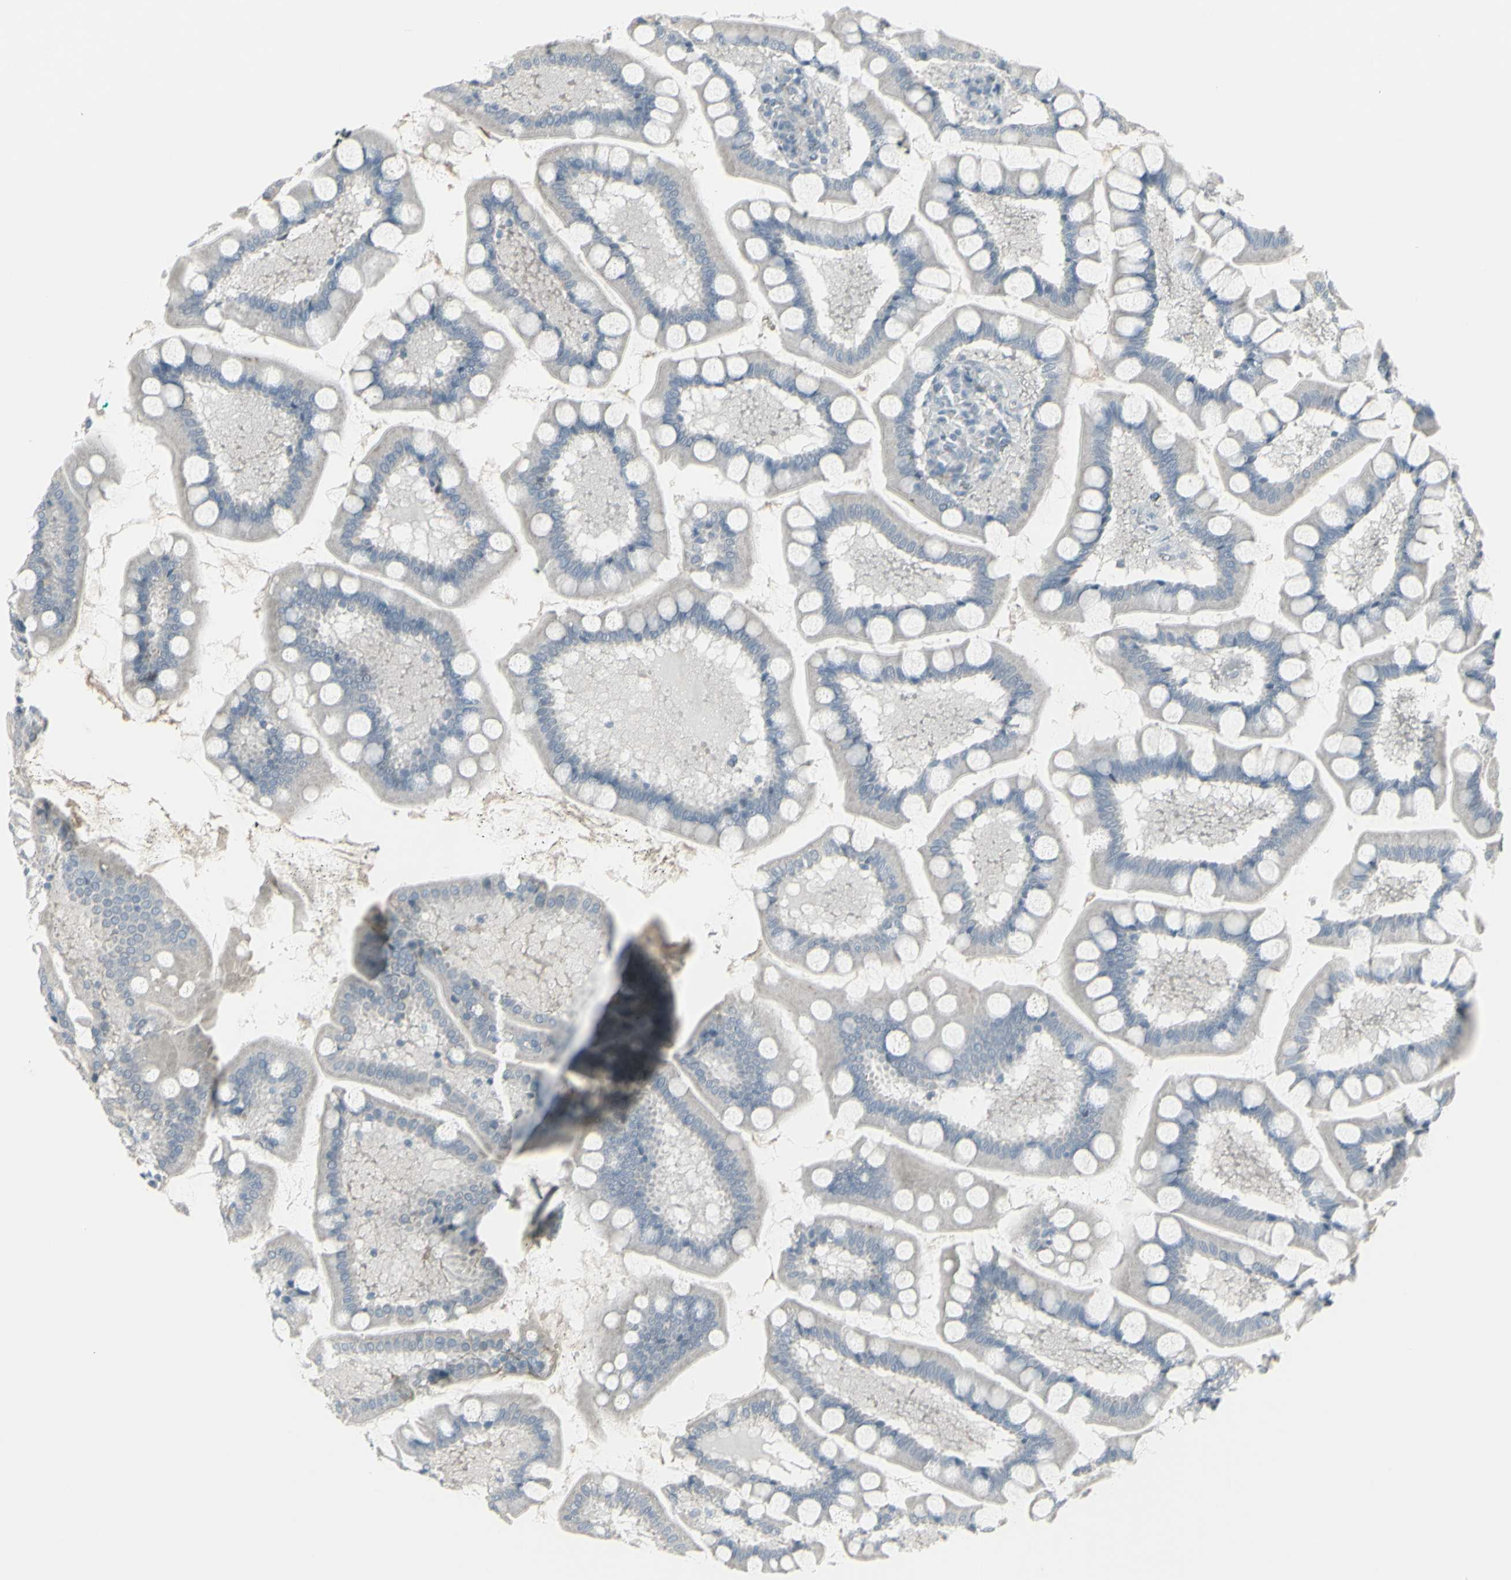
{"staining": {"intensity": "negative", "quantity": "none", "location": "none"}, "tissue": "small intestine", "cell_type": "Glandular cells", "image_type": "normal", "snomed": [{"axis": "morphology", "description": "Normal tissue, NOS"}, {"axis": "topography", "description": "Small intestine"}], "caption": "Immunohistochemistry (IHC) of benign small intestine reveals no expression in glandular cells.", "gene": "RAB3A", "patient": {"sex": "male", "age": 41}}